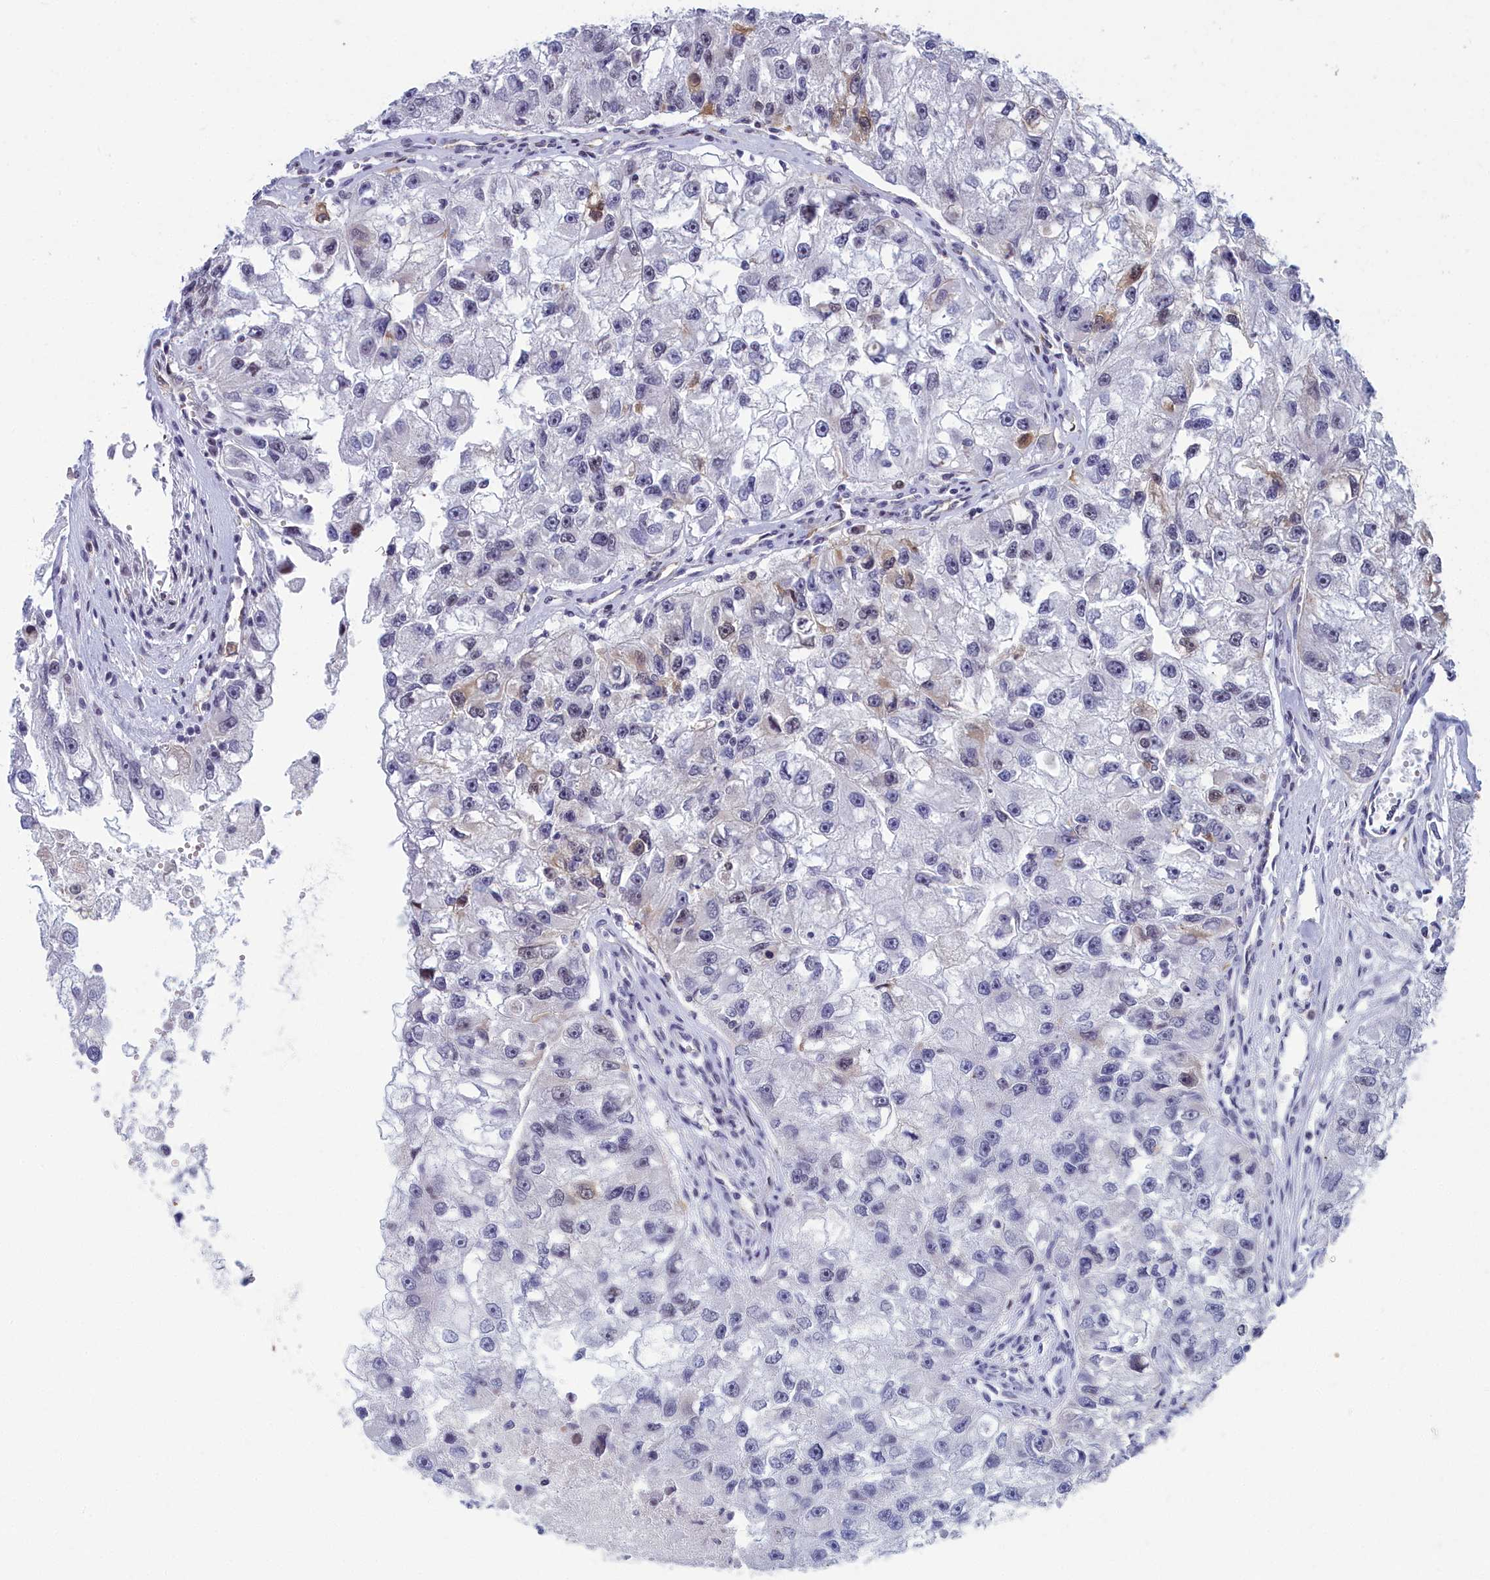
{"staining": {"intensity": "weak", "quantity": "<25%", "location": "cytoplasmic/membranous,nuclear"}, "tissue": "renal cancer", "cell_type": "Tumor cells", "image_type": "cancer", "snomed": [{"axis": "morphology", "description": "Adenocarcinoma, NOS"}, {"axis": "topography", "description": "Kidney"}], "caption": "Tumor cells show no significant positivity in renal cancer (adenocarcinoma).", "gene": "CCDC97", "patient": {"sex": "male", "age": 63}}